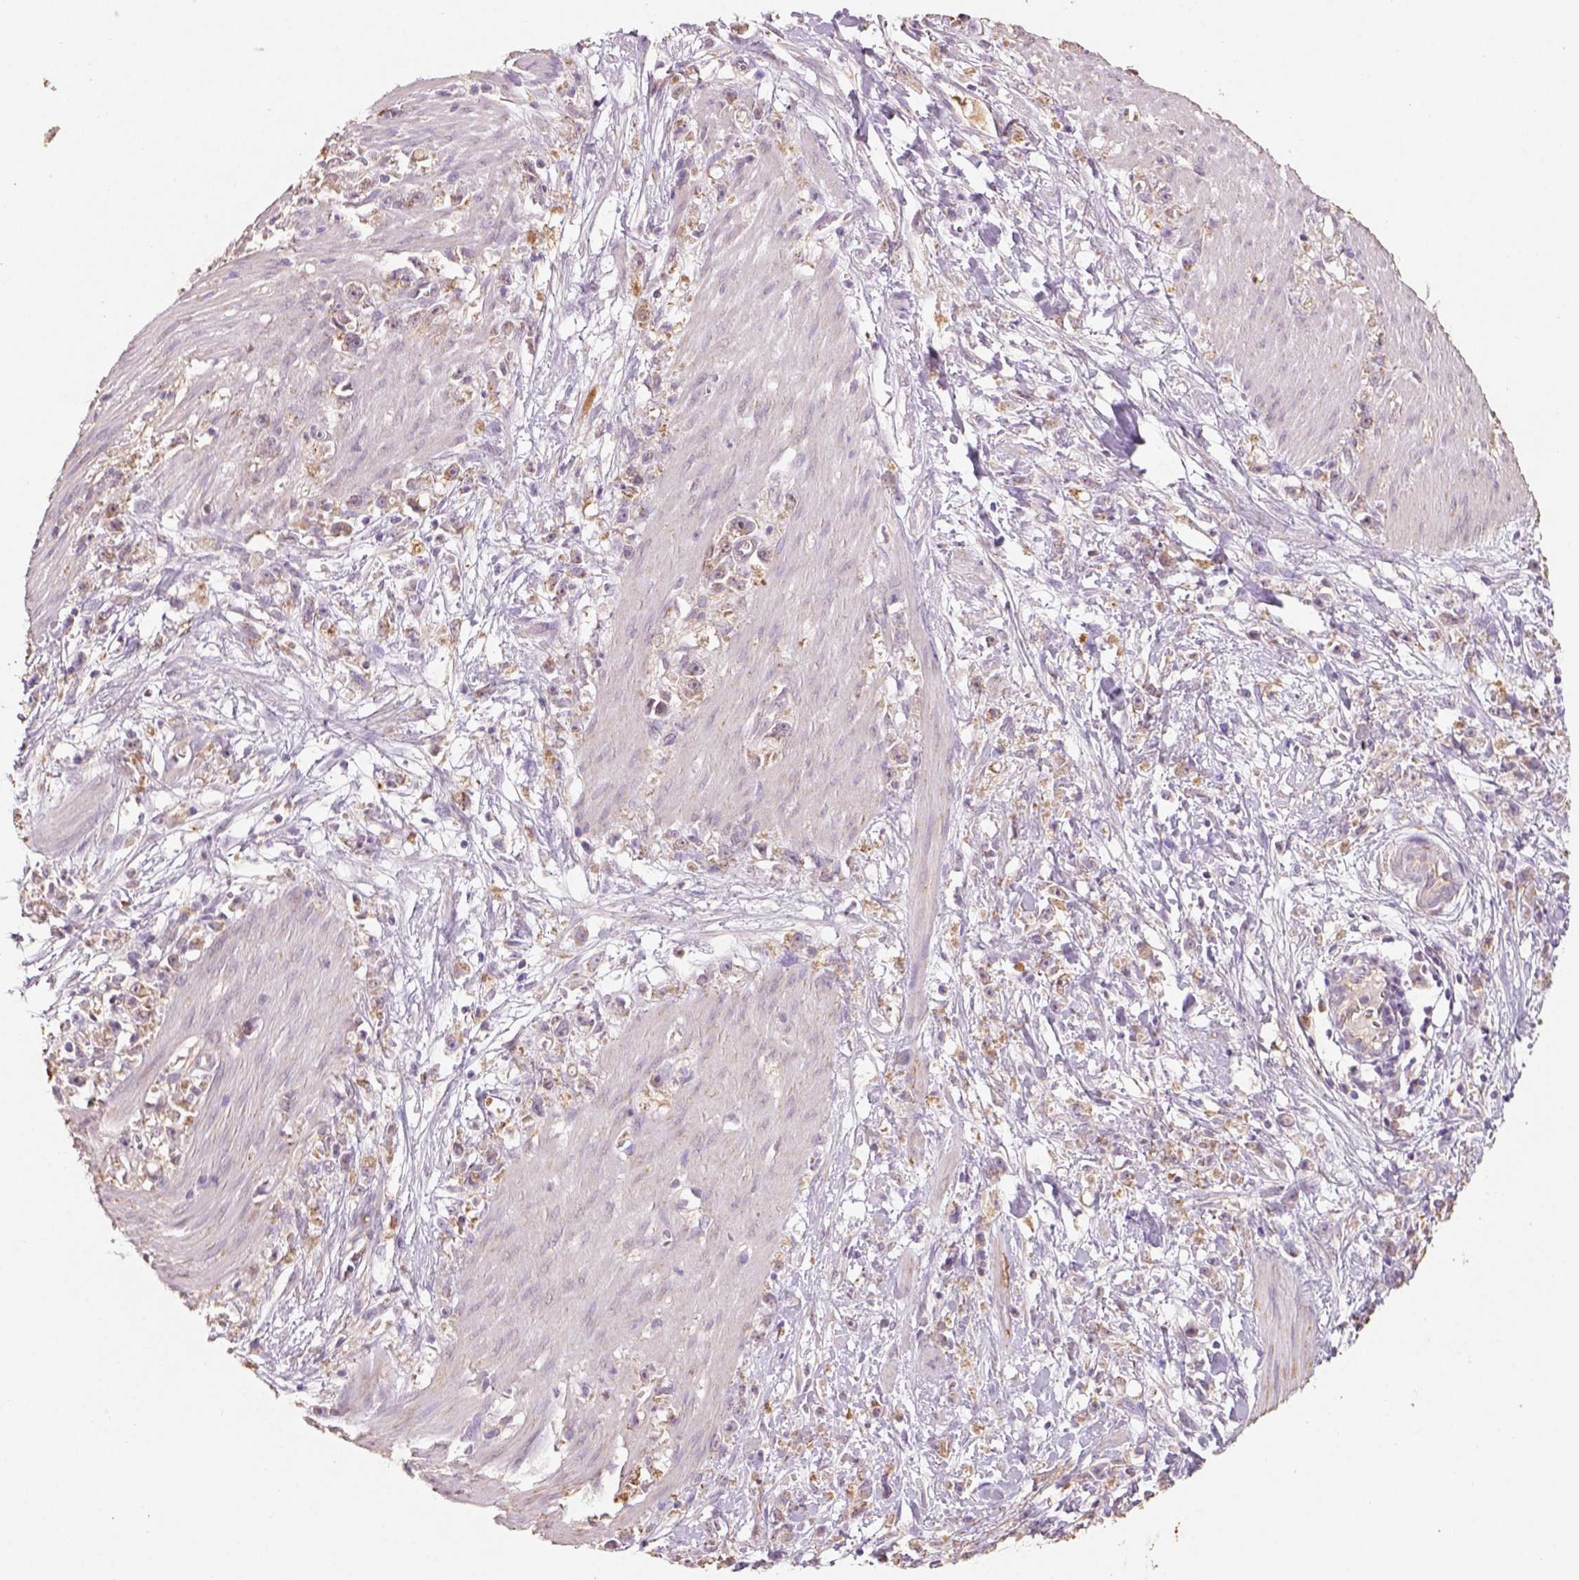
{"staining": {"intensity": "moderate", "quantity": ">75%", "location": "cytoplasmic/membranous"}, "tissue": "stomach cancer", "cell_type": "Tumor cells", "image_type": "cancer", "snomed": [{"axis": "morphology", "description": "Adenocarcinoma, NOS"}, {"axis": "topography", "description": "Stomach"}], "caption": "High-power microscopy captured an immunohistochemistry (IHC) photomicrograph of stomach cancer, revealing moderate cytoplasmic/membranous staining in about >75% of tumor cells. Using DAB (brown) and hematoxylin (blue) stains, captured at high magnification using brightfield microscopy.", "gene": "AP2B1", "patient": {"sex": "female", "age": 59}}